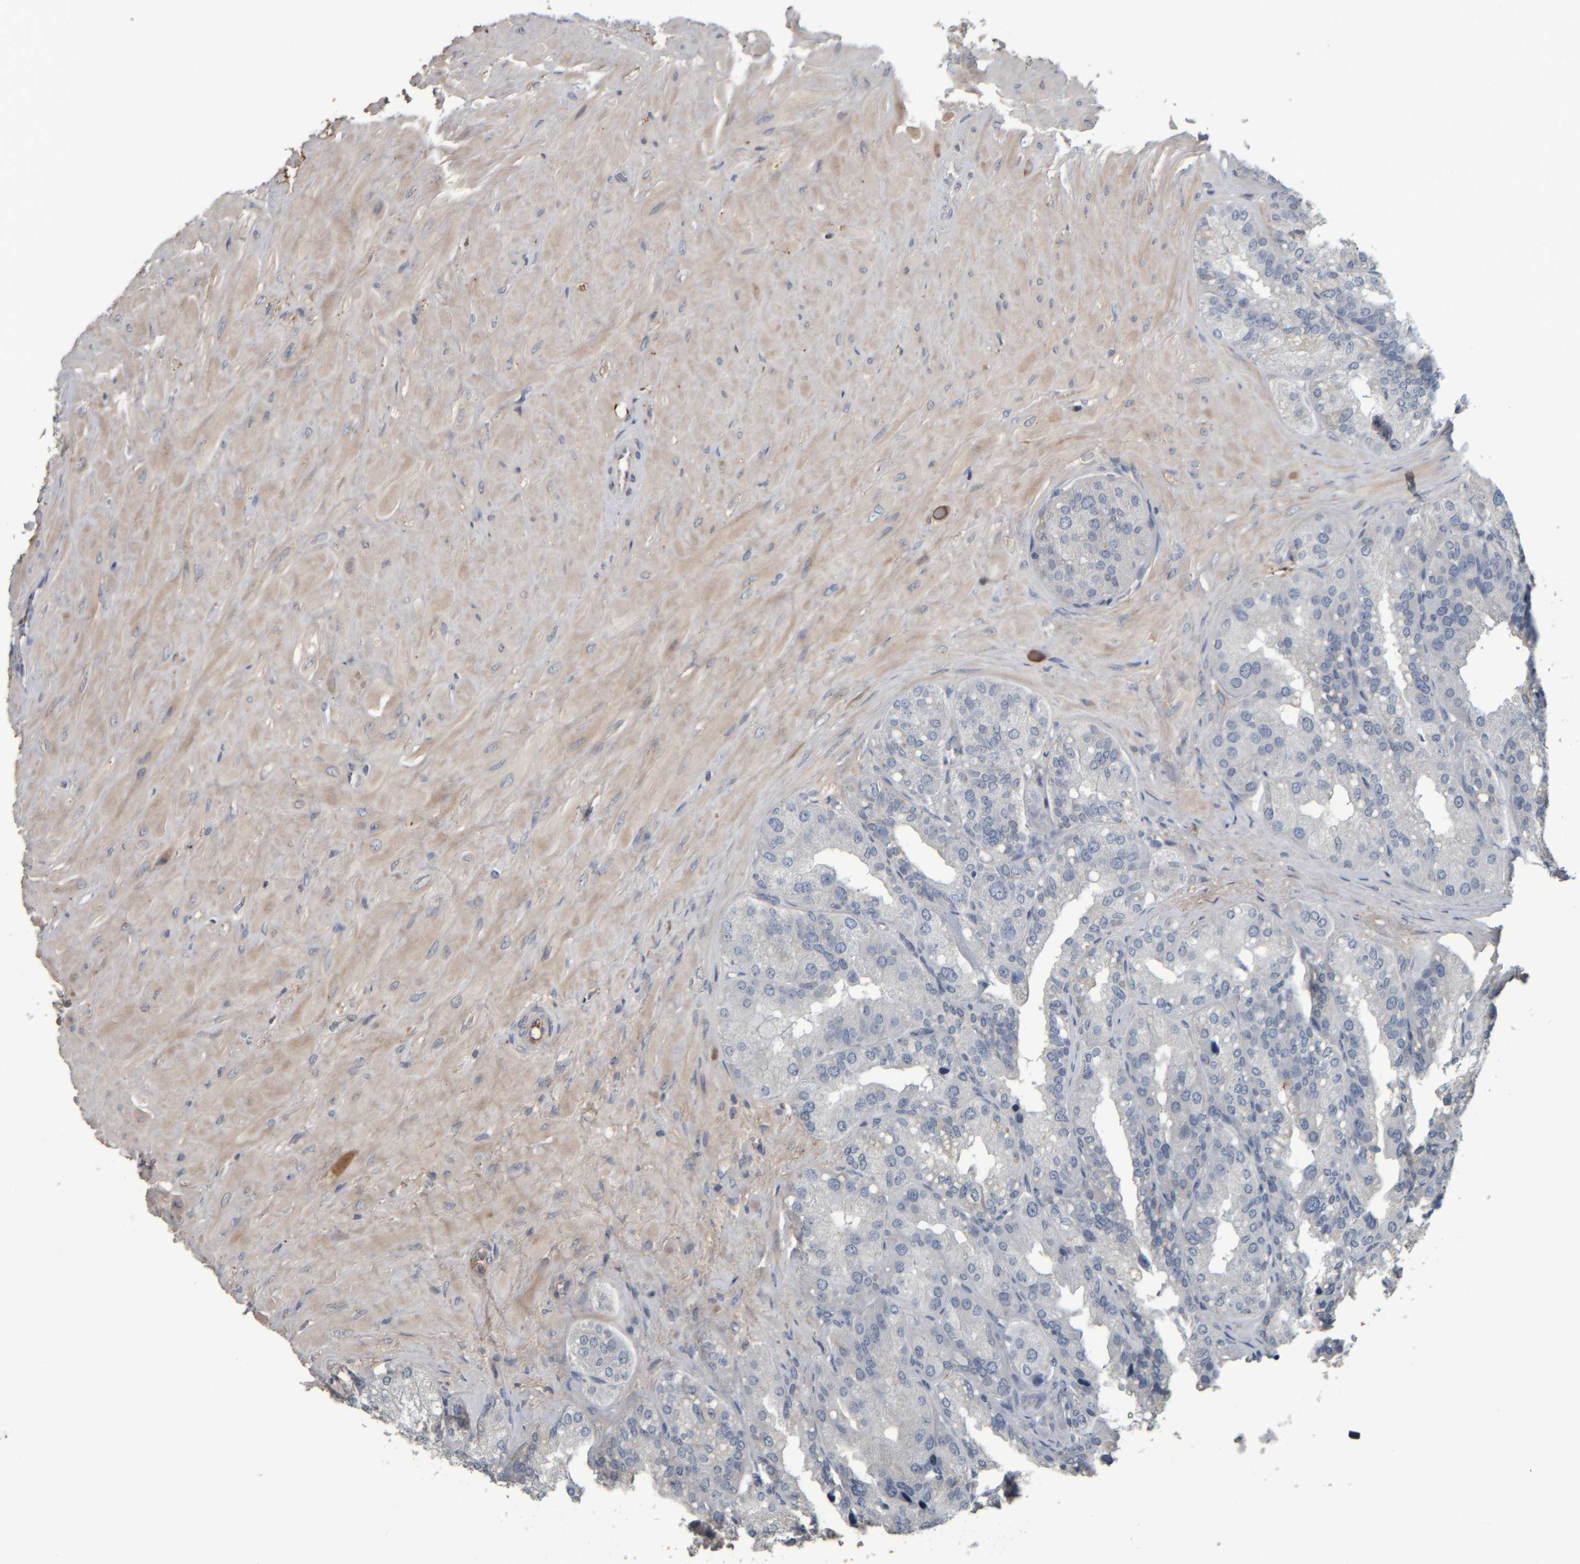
{"staining": {"intensity": "moderate", "quantity": "<25%", "location": "cytoplasmic/membranous"}, "tissue": "seminal vesicle", "cell_type": "Glandular cells", "image_type": "normal", "snomed": [{"axis": "morphology", "description": "Normal tissue, NOS"}, {"axis": "topography", "description": "Prostate"}, {"axis": "topography", "description": "Seminal veicle"}], "caption": "The histopathology image exhibits staining of normal seminal vesicle, revealing moderate cytoplasmic/membranous protein positivity (brown color) within glandular cells.", "gene": "CAVIN4", "patient": {"sex": "male", "age": 51}}